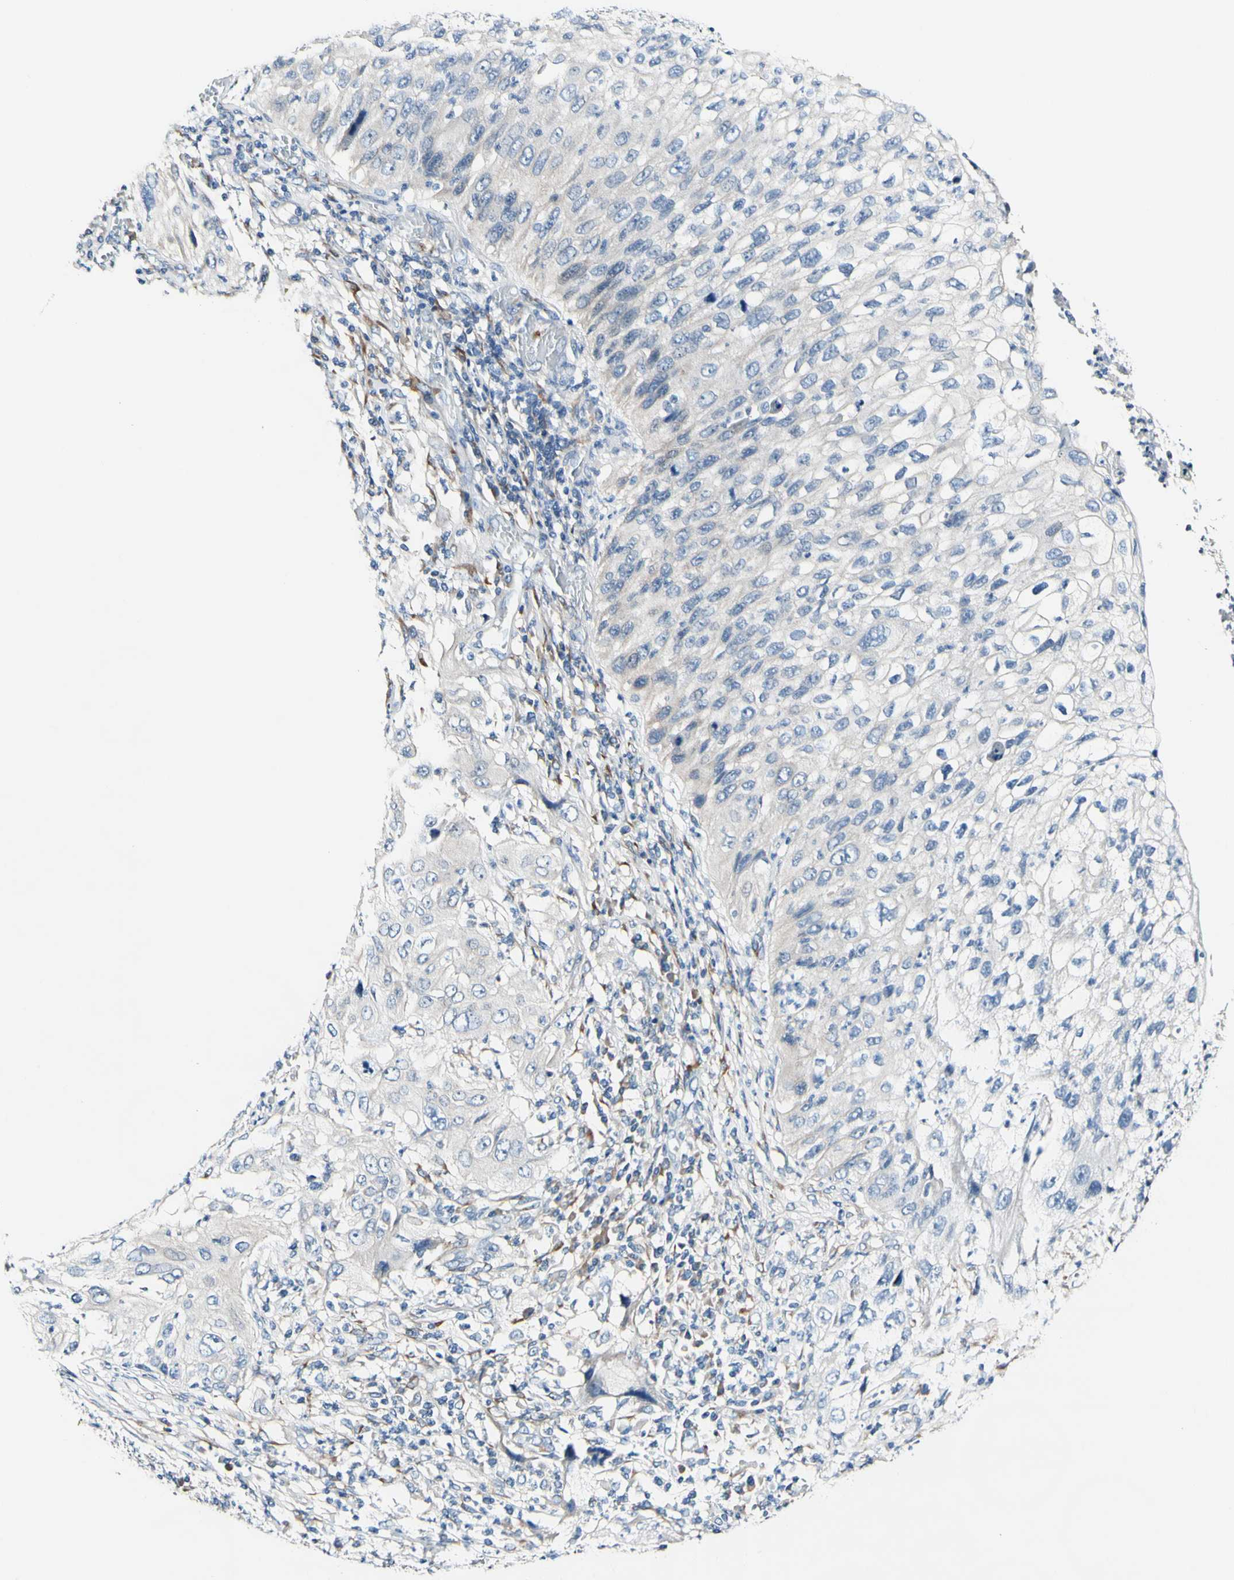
{"staining": {"intensity": "negative", "quantity": "none", "location": "none"}, "tissue": "lung cancer", "cell_type": "Tumor cells", "image_type": "cancer", "snomed": [{"axis": "morphology", "description": "Inflammation, NOS"}, {"axis": "morphology", "description": "Squamous cell carcinoma, NOS"}, {"axis": "topography", "description": "Lymph node"}, {"axis": "topography", "description": "Soft tissue"}, {"axis": "topography", "description": "Lung"}], "caption": "High power microscopy photomicrograph of an immunohistochemistry image of lung cancer (squamous cell carcinoma), revealing no significant positivity in tumor cells.", "gene": "COL6A3", "patient": {"sex": "male", "age": 66}}